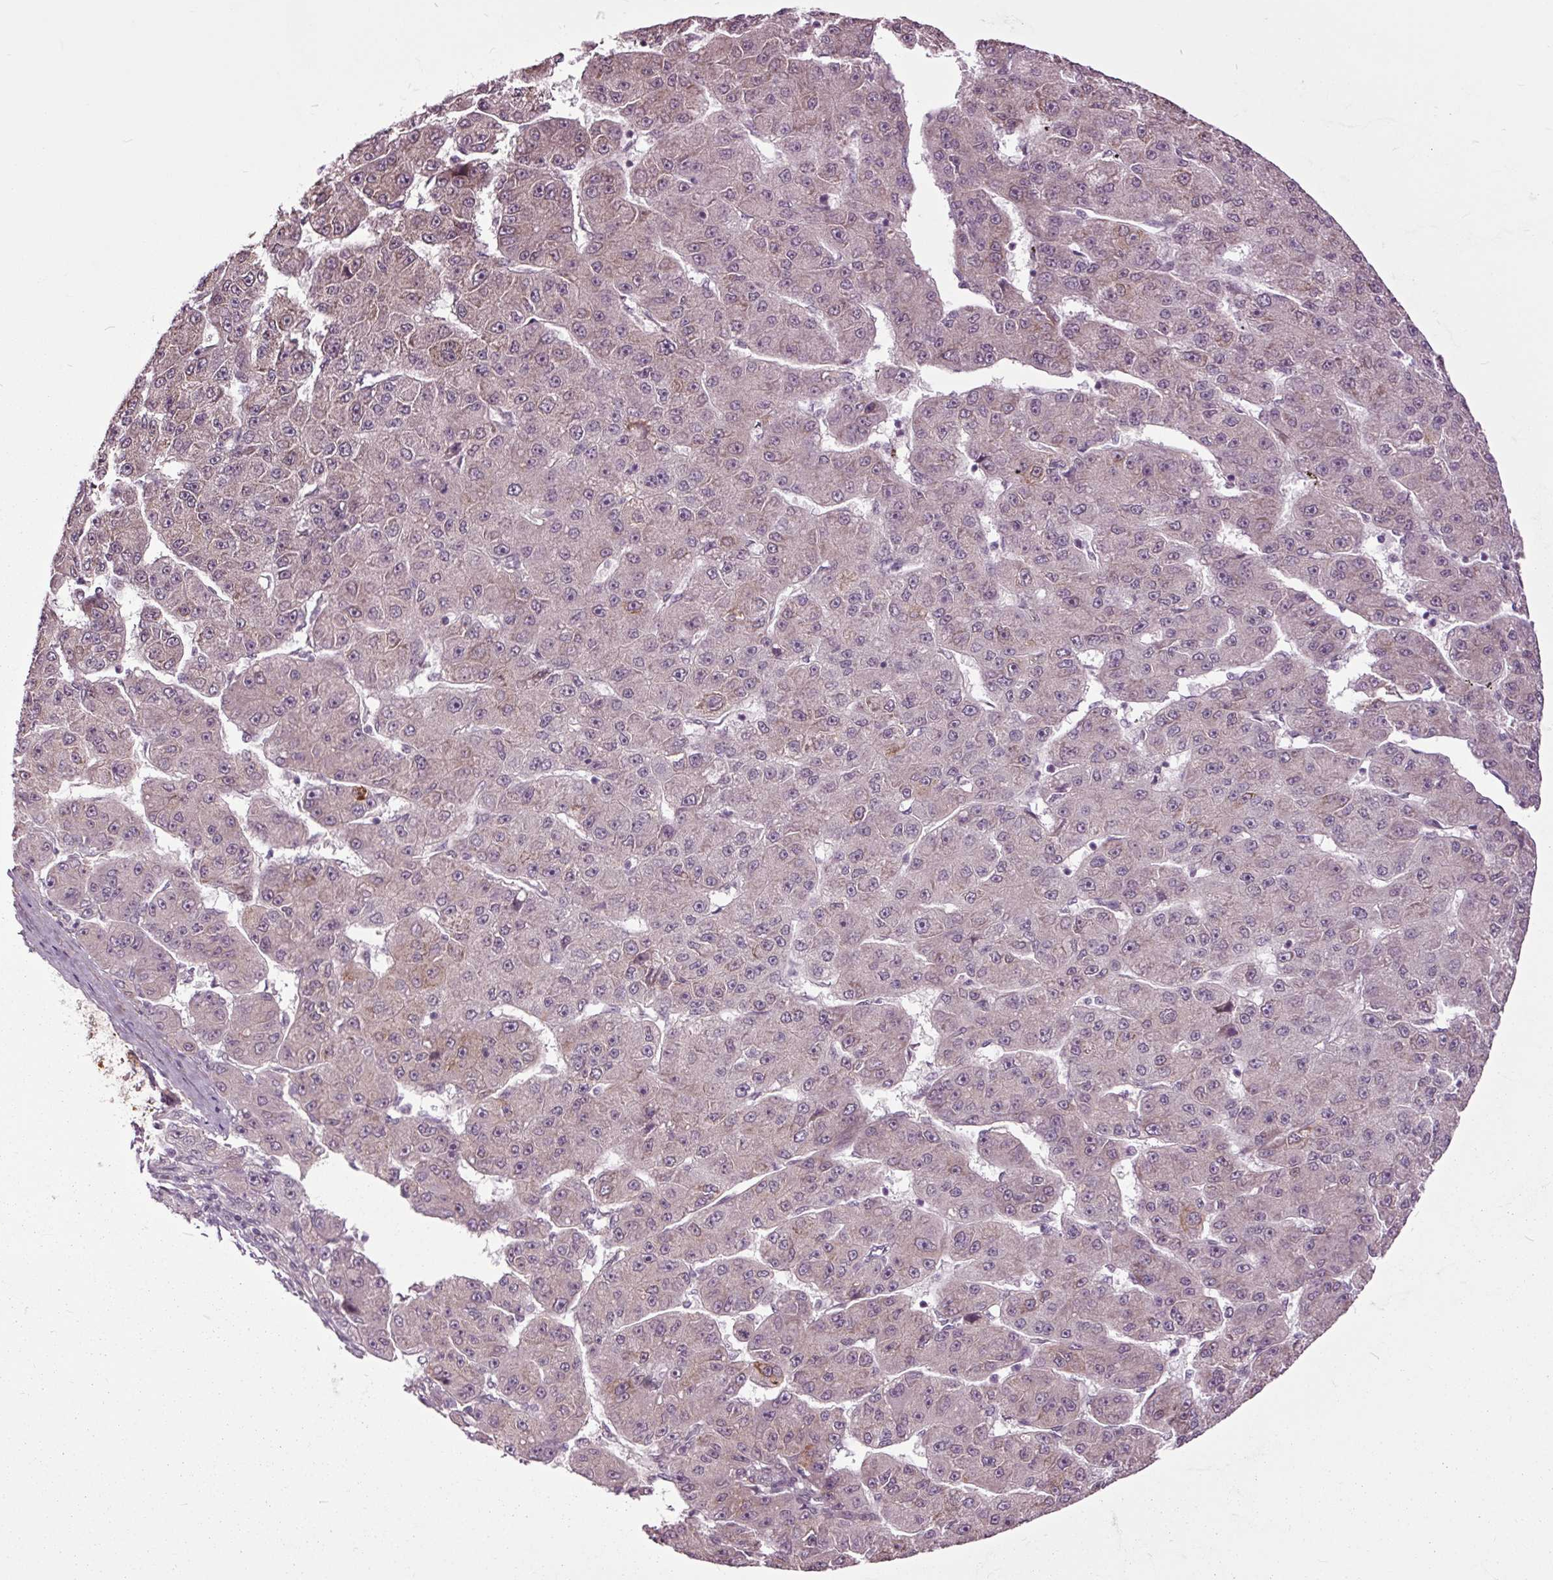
{"staining": {"intensity": "negative", "quantity": "none", "location": "none"}, "tissue": "liver cancer", "cell_type": "Tumor cells", "image_type": "cancer", "snomed": [{"axis": "morphology", "description": "Carcinoma, Hepatocellular, NOS"}, {"axis": "topography", "description": "Liver"}], "caption": "High power microscopy histopathology image of an immunohistochemistry (IHC) micrograph of liver hepatocellular carcinoma, revealing no significant expression in tumor cells.", "gene": "HAUS5", "patient": {"sex": "male", "age": 67}}